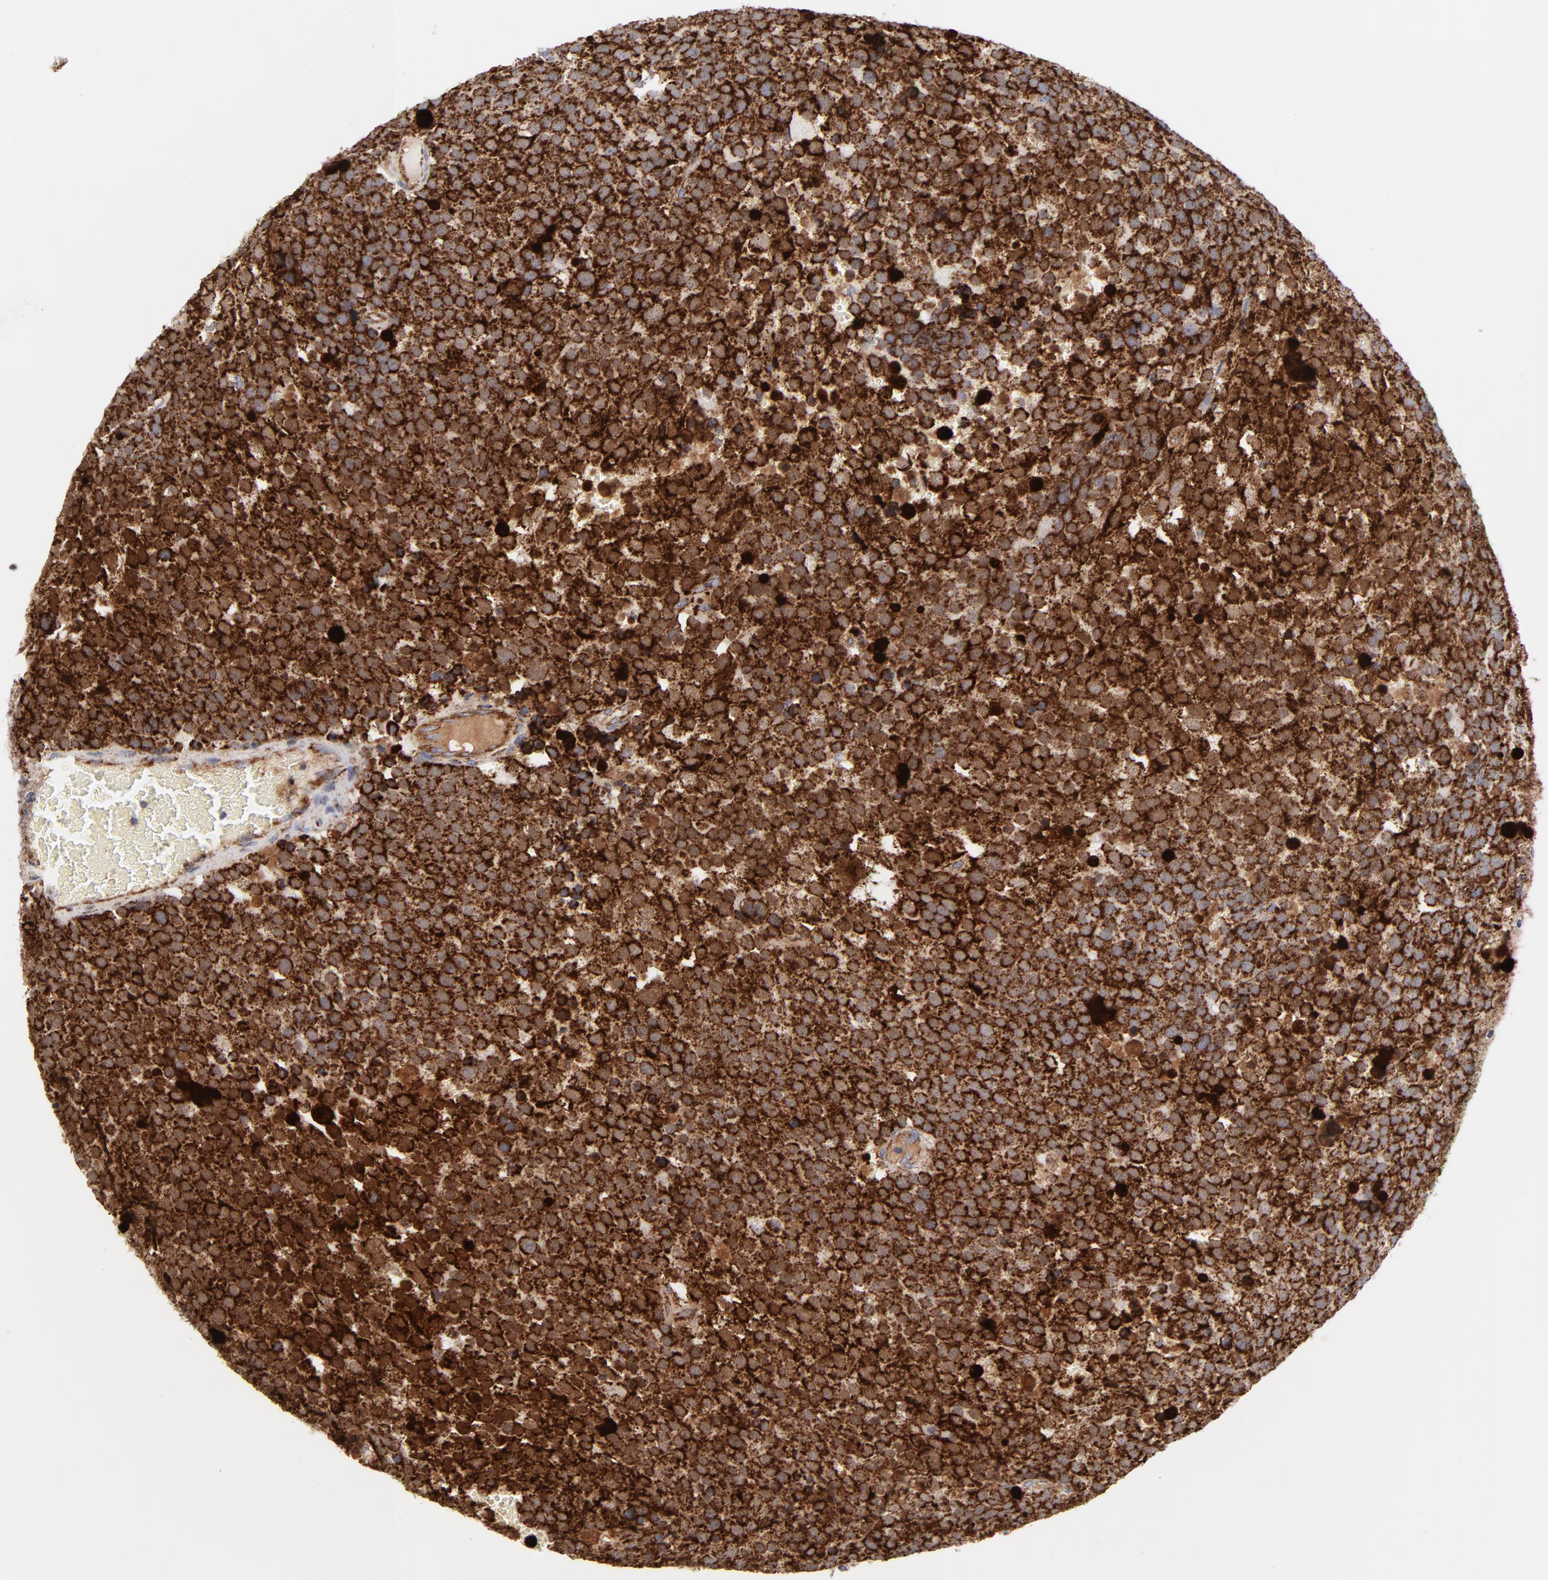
{"staining": {"intensity": "strong", "quantity": ">75%", "location": "cytoplasmic/membranous"}, "tissue": "testis cancer", "cell_type": "Tumor cells", "image_type": "cancer", "snomed": [{"axis": "morphology", "description": "Seminoma, NOS"}, {"axis": "topography", "description": "Testis"}], "caption": "A brown stain shows strong cytoplasmic/membranous positivity of a protein in human seminoma (testis) tumor cells.", "gene": "DIABLO", "patient": {"sex": "male", "age": 71}}